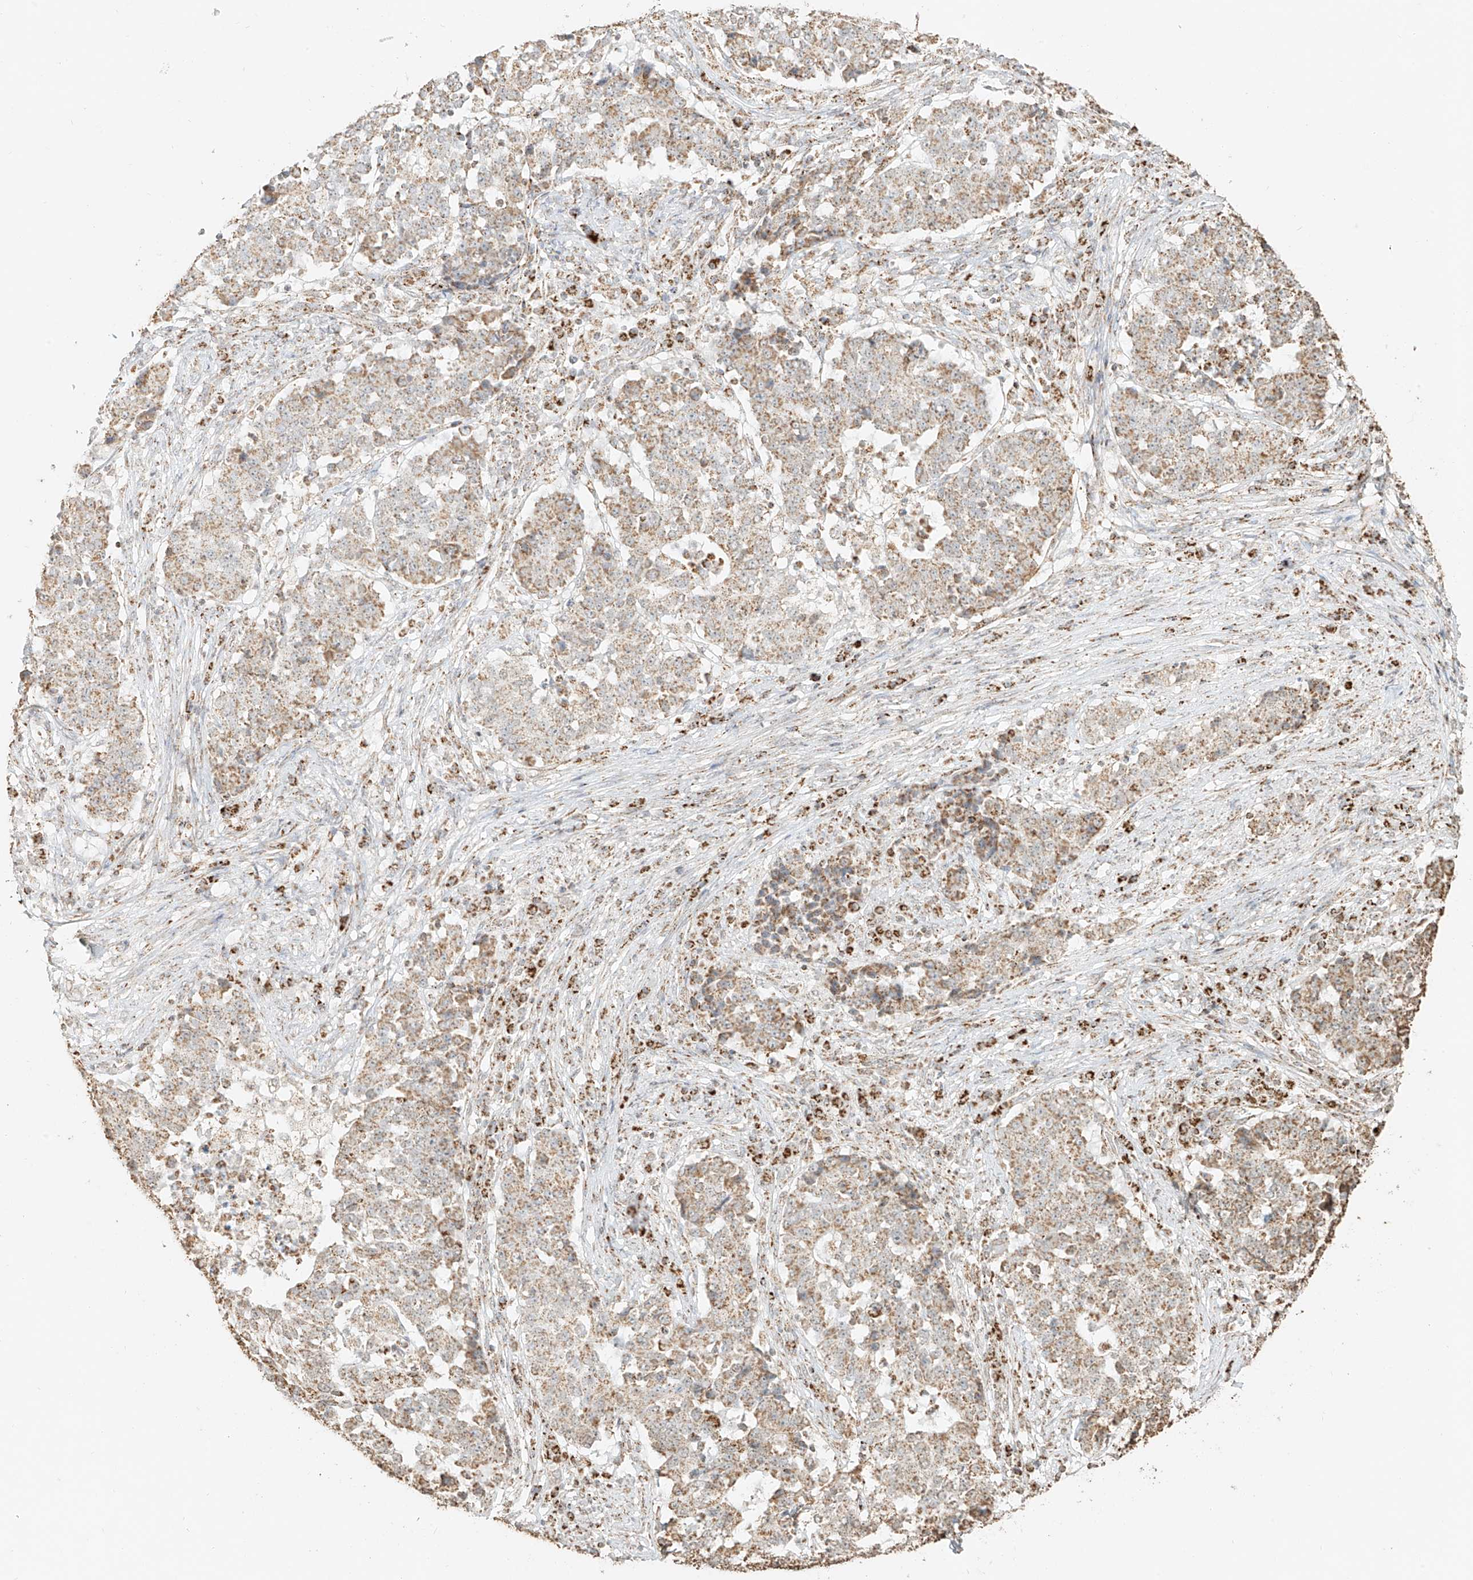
{"staining": {"intensity": "weak", "quantity": ">75%", "location": "cytoplasmic/membranous"}, "tissue": "stomach cancer", "cell_type": "Tumor cells", "image_type": "cancer", "snomed": [{"axis": "morphology", "description": "Adenocarcinoma, NOS"}, {"axis": "topography", "description": "Stomach"}], "caption": "Stomach cancer (adenocarcinoma) was stained to show a protein in brown. There is low levels of weak cytoplasmic/membranous positivity in about >75% of tumor cells.", "gene": "MIPEP", "patient": {"sex": "male", "age": 59}}